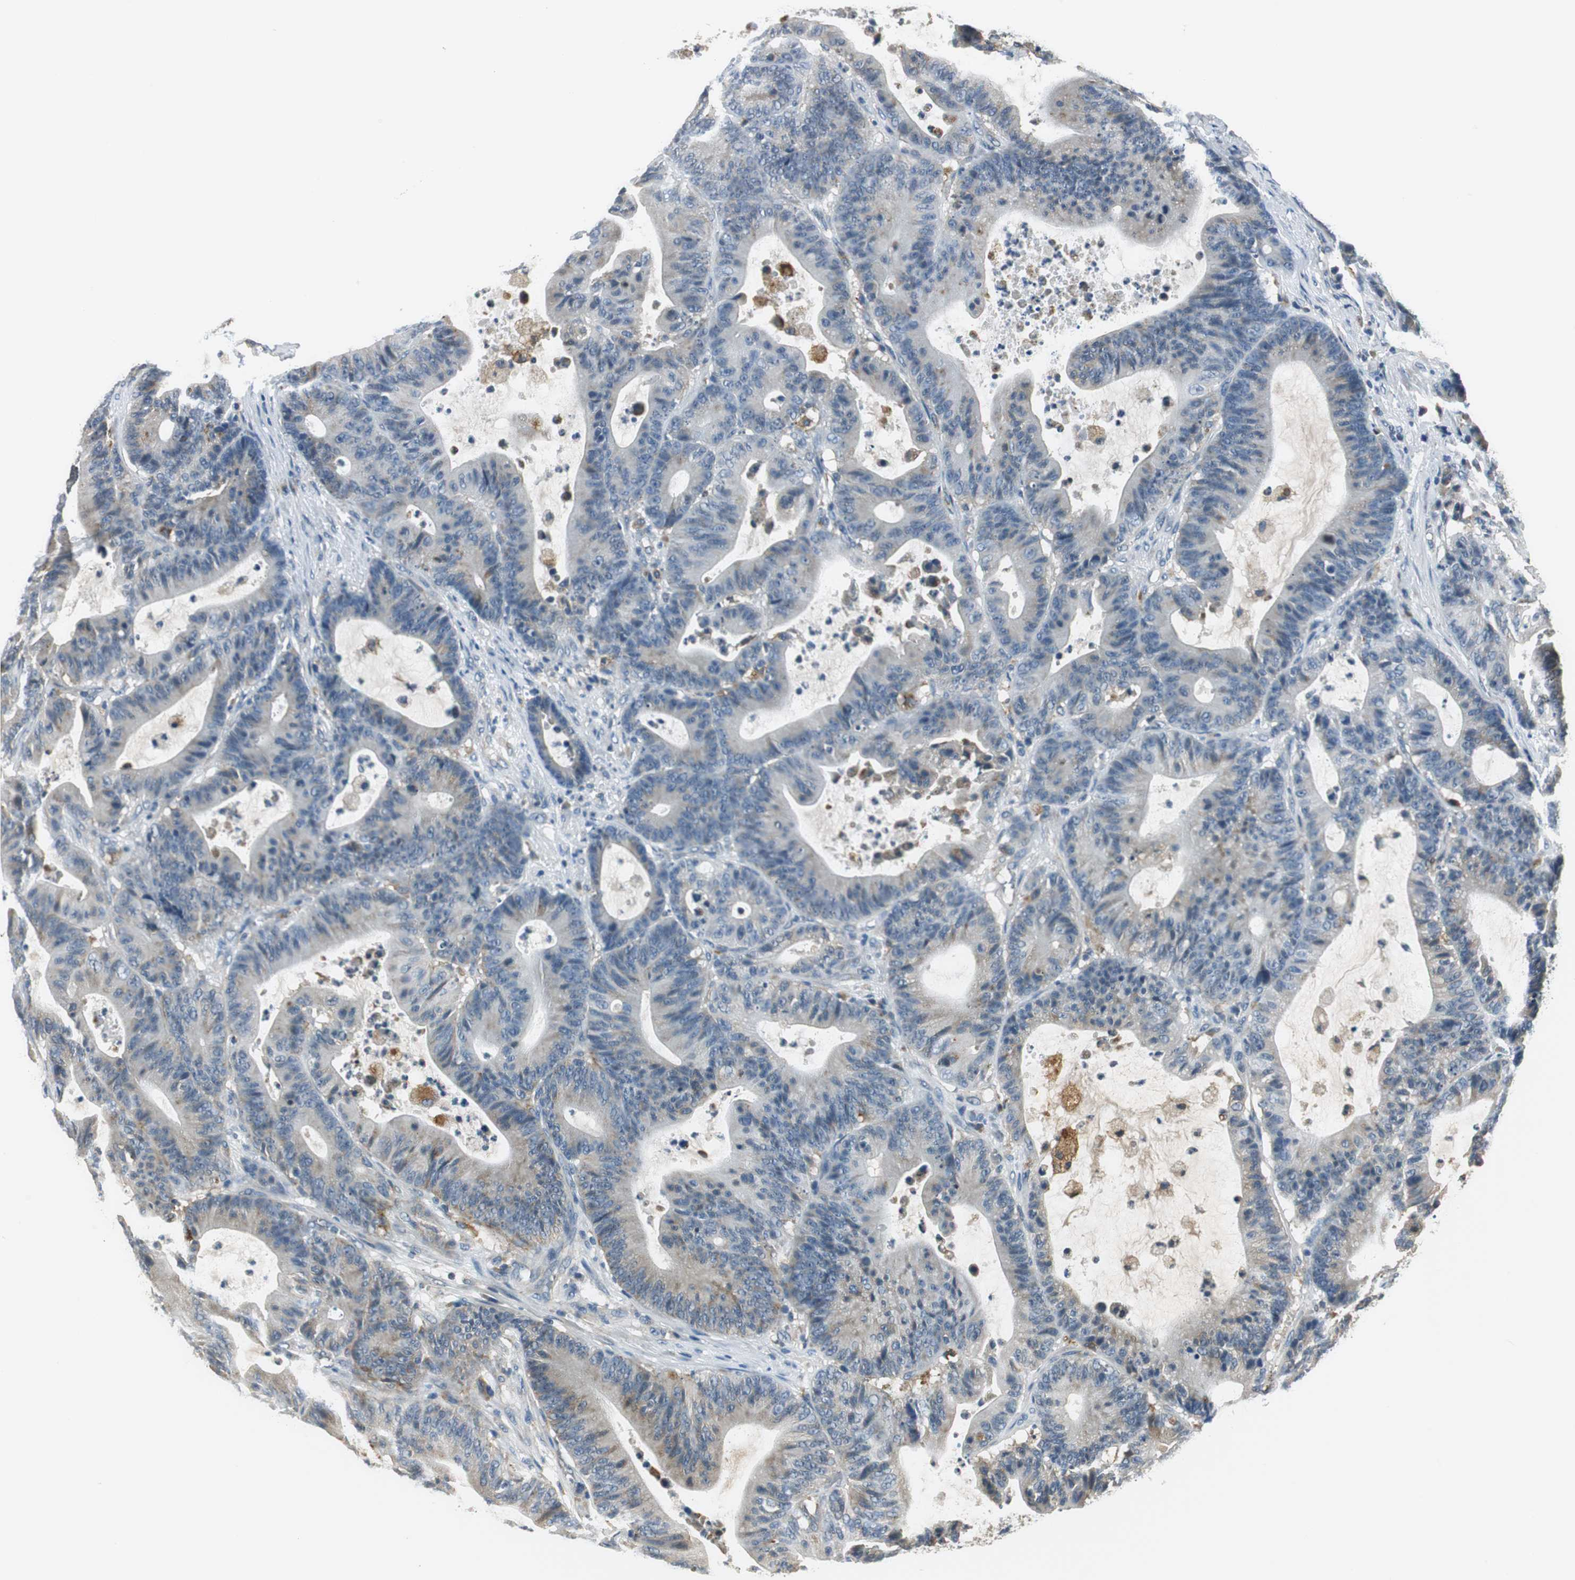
{"staining": {"intensity": "weak", "quantity": "<25%", "location": "cytoplasmic/membranous"}, "tissue": "colorectal cancer", "cell_type": "Tumor cells", "image_type": "cancer", "snomed": [{"axis": "morphology", "description": "Adenocarcinoma, NOS"}, {"axis": "topography", "description": "Colon"}], "caption": "An immunohistochemistry micrograph of adenocarcinoma (colorectal) is shown. There is no staining in tumor cells of adenocarcinoma (colorectal).", "gene": "NIT1", "patient": {"sex": "female", "age": 84}}